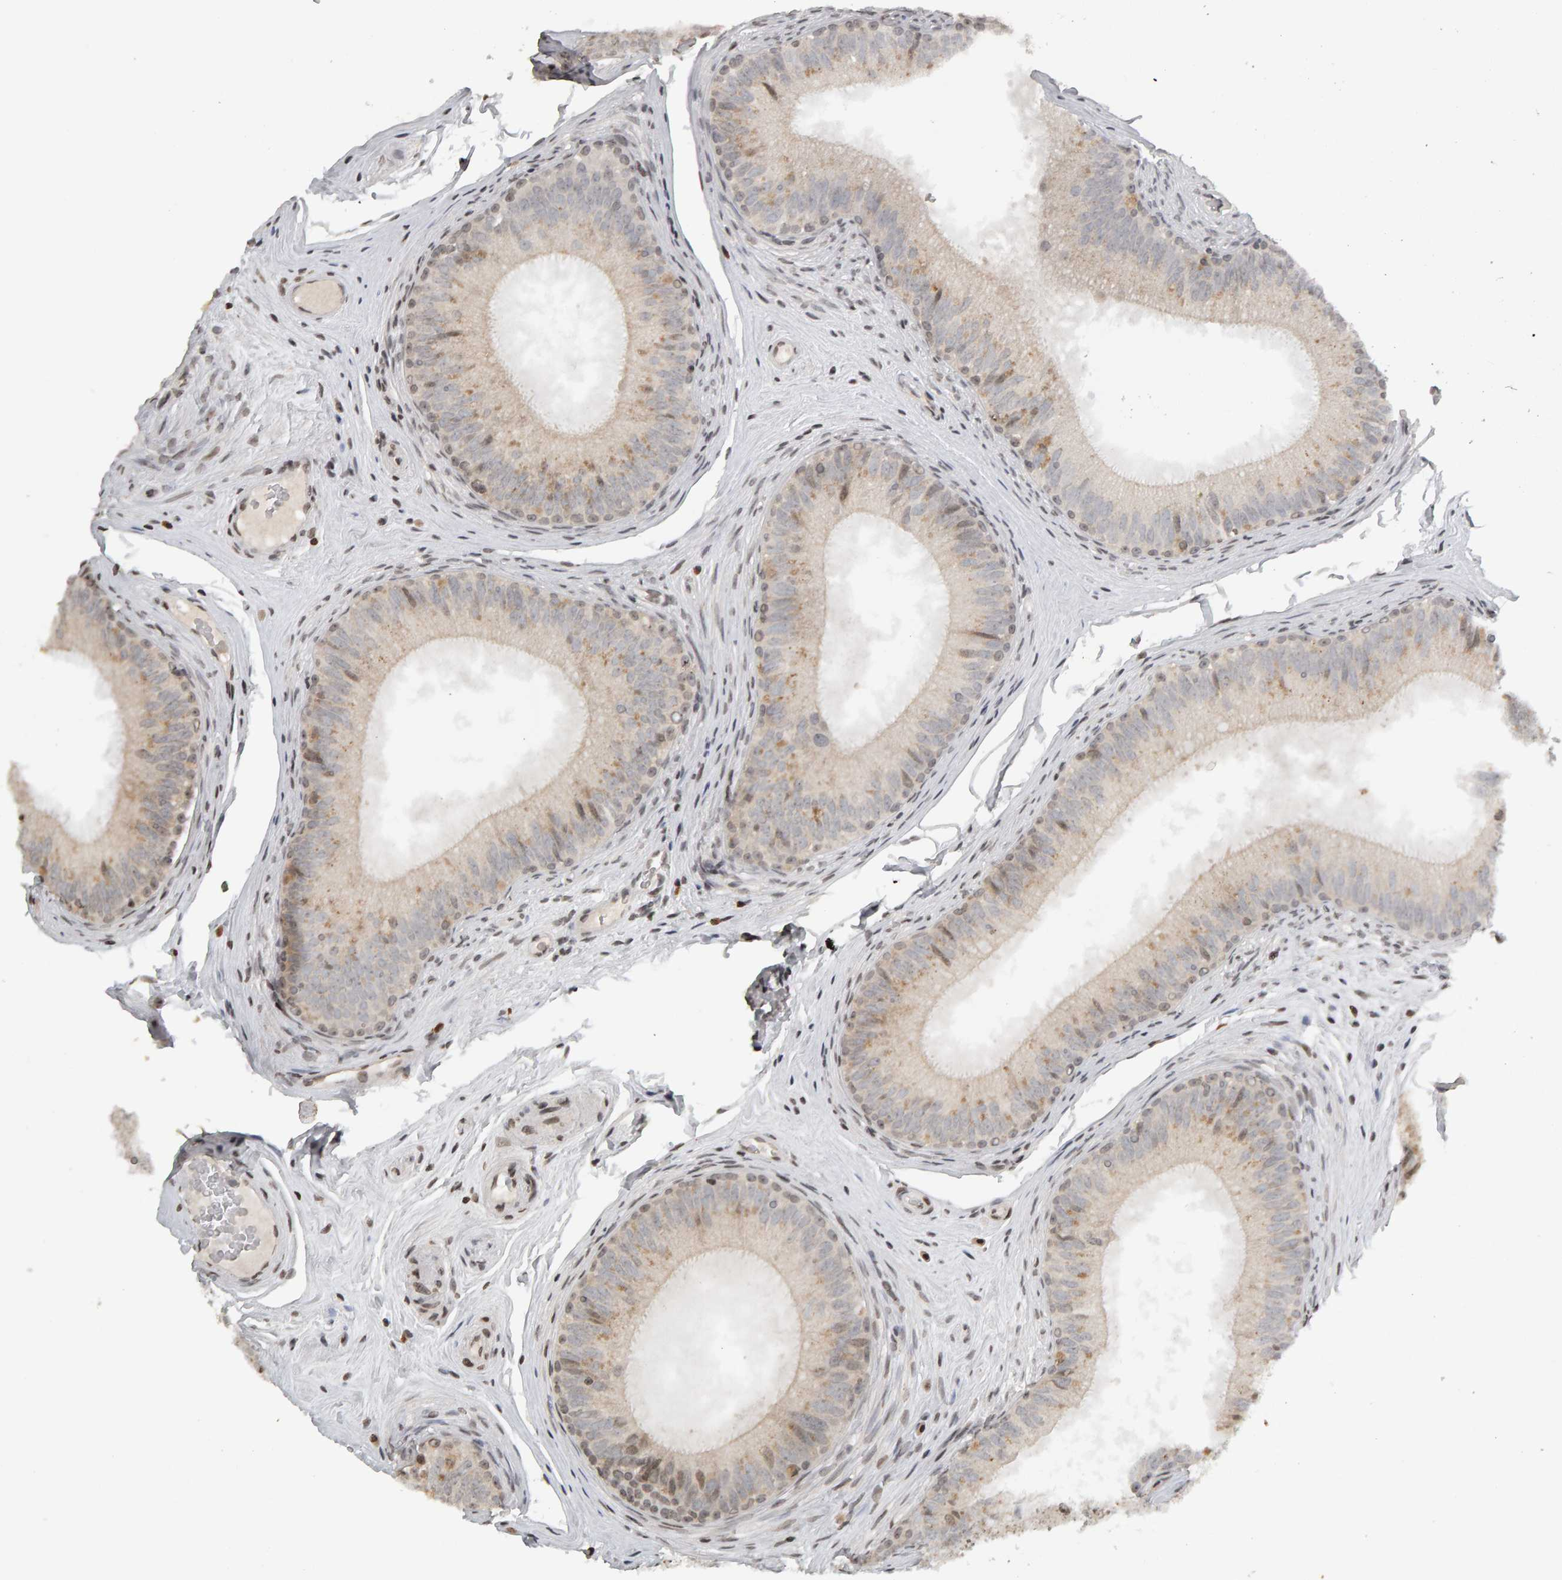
{"staining": {"intensity": "weak", "quantity": "25%-75%", "location": "cytoplasmic/membranous,nuclear"}, "tissue": "epididymis", "cell_type": "Glandular cells", "image_type": "normal", "snomed": [{"axis": "morphology", "description": "Normal tissue, NOS"}, {"axis": "topography", "description": "Epididymis"}], "caption": "A low amount of weak cytoplasmic/membranous,nuclear staining is present in approximately 25%-75% of glandular cells in benign epididymis.", "gene": "TRAM1", "patient": {"sex": "male", "age": 32}}